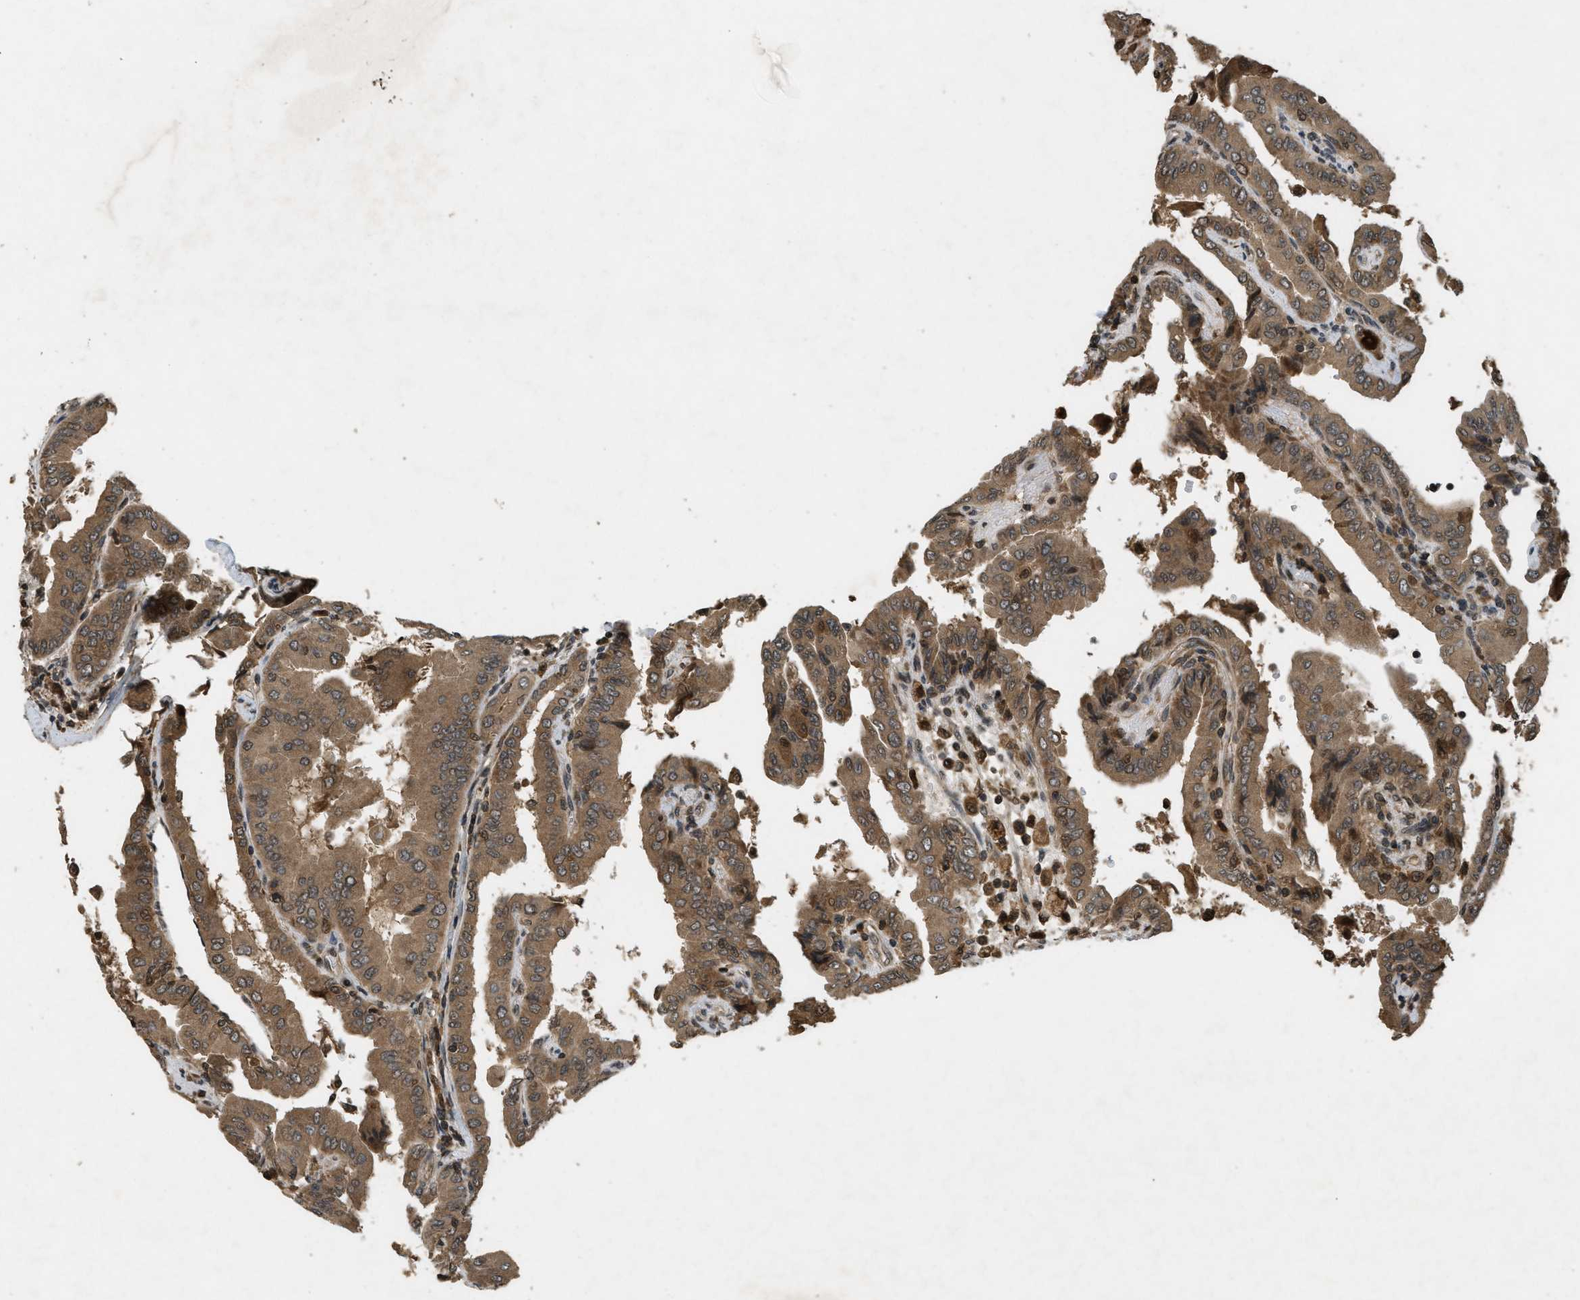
{"staining": {"intensity": "moderate", "quantity": ">75%", "location": "cytoplasmic/membranous"}, "tissue": "thyroid cancer", "cell_type": "Tumor cells", "image_type": "cancer", "snomed": [{"axis": "morphology", "description": "Papillary adenocarcinoma, NOS"}, {"axis": "topography", "description": "Thyroid gland"}], "caption": "IHC staining of thyroid cancer (papillary adenocarcinoma), which shows medium levels of moderate cytoplasmic/membranous positivity in approximately >75% of tumor cells indicating moderate cytoplasmic/membranous protein positivity. The staining was performed using DAB (3,3'-diaminobenzidine) (brown) for protein detection and nuclei were counterstained in hematoxylin (blue).", "gene": "ATG7", "patient": {"sex": "male", "age": 33}}